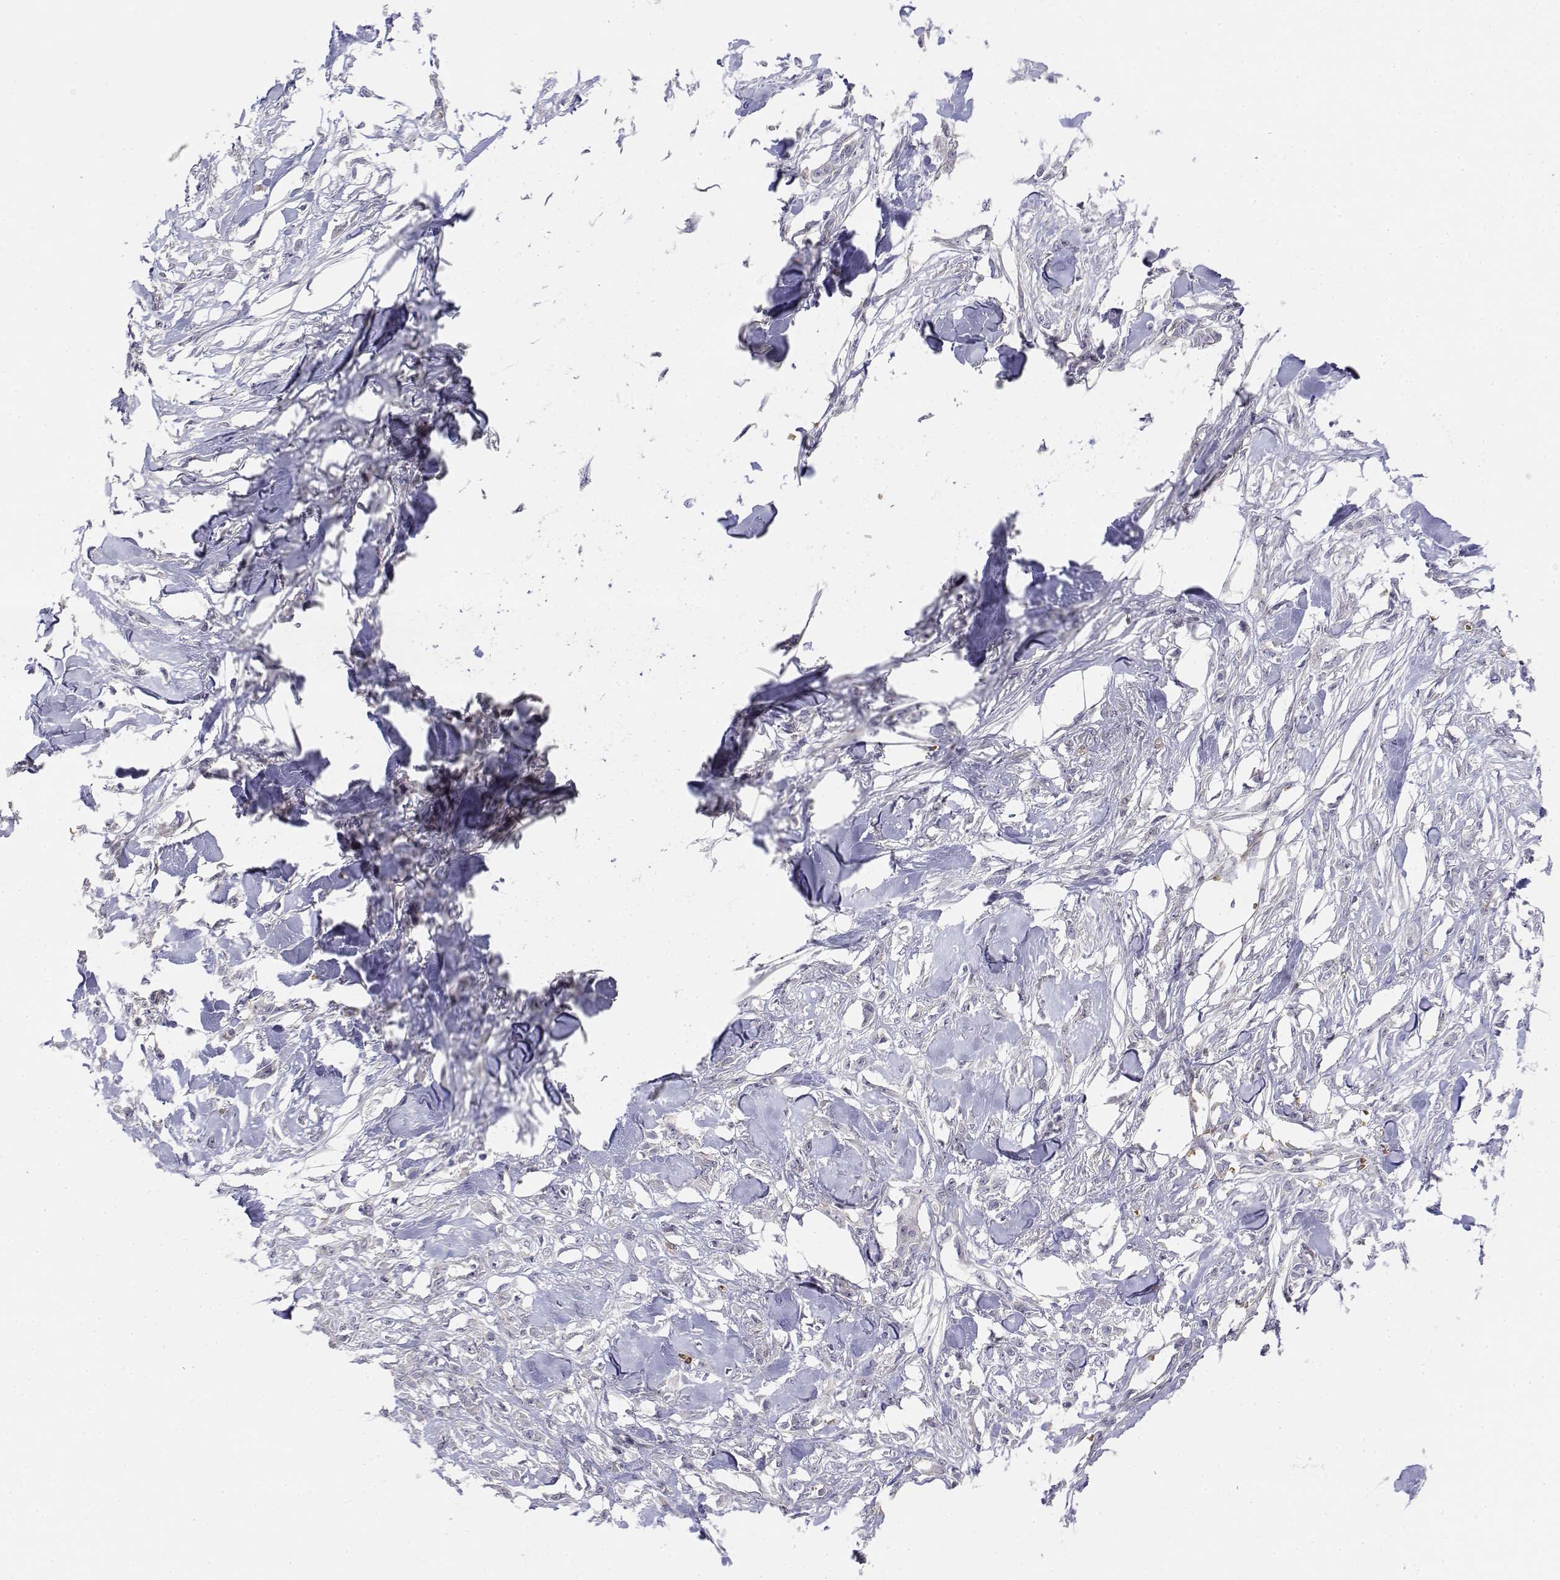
{"staining": {"intensity": "negative", "quantity": "none", "location": "none"}, "tissue": "skin cancer", "cell_type": "Tumor cells", "image_type": "cancer", "snomed": [{"axis": "morphology", "description": "Squamous cell carcinoma, NOS"}, {"axis": "topography", "description": "Skin"}], "caption": "Human squamous cell carcinoma (skin) stained for a protein using immunohistochemistry displays no staining in tumor cells.", "gene": "CADM1", "patient": {"sex": "female", "age": 59}}